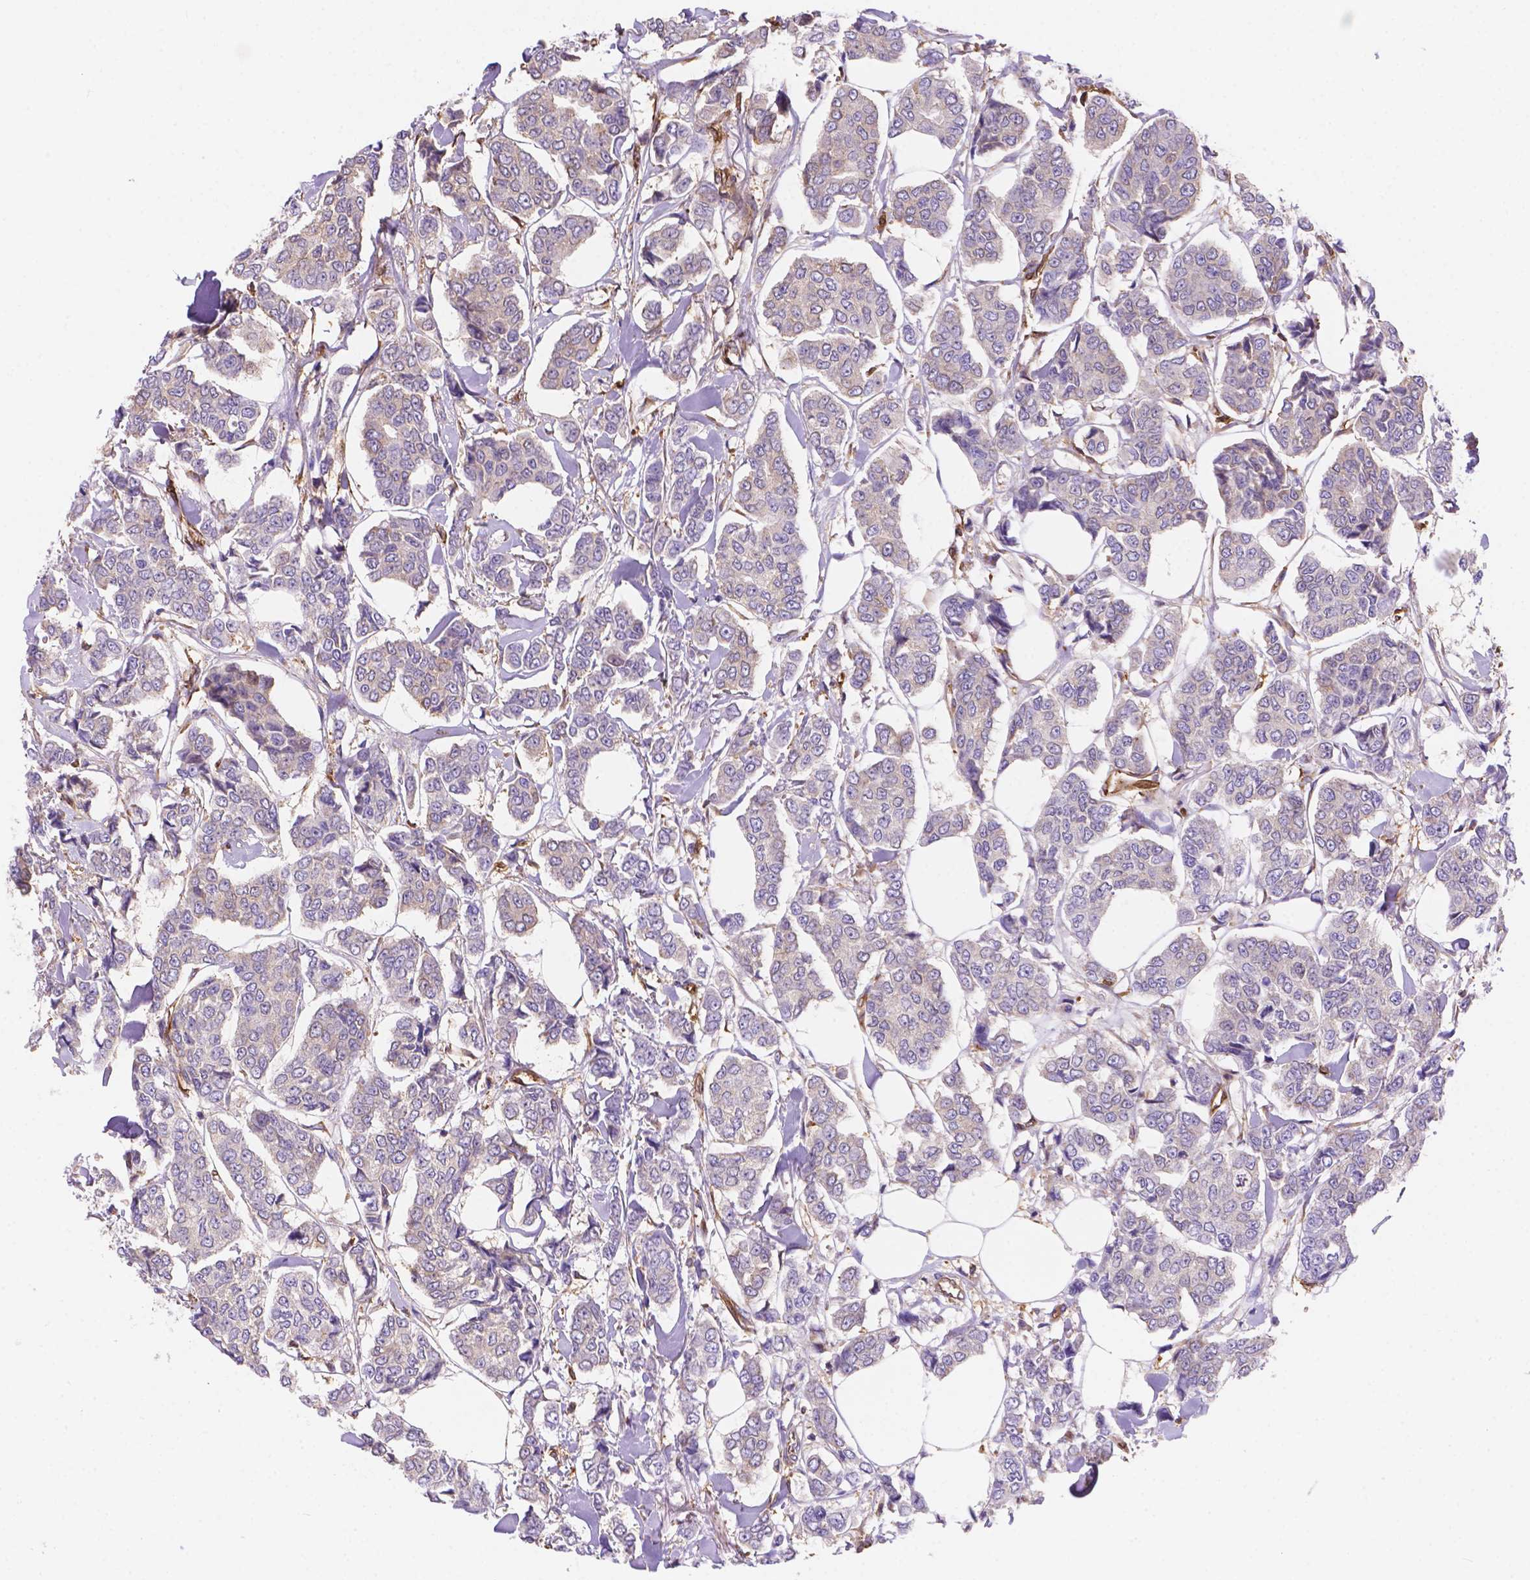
{"staining": {"intensity": "weak", "quantity": "<25%", "location": "cytoplasmic/membranous"}, "tissue": "breast cancer", "cell_type": "Tumor cells", "image_type": "cancer", "snomed": [{"axis": "morphology", "description": "Duct carcinoma"}, {"axis": "topography", "description": "Breast"}], "caption": "Protein analysis of breast cancer displays no significant staining in tumor cells.", "gene": "DMWD", "patient": {"sex": "female", "age": 94}}